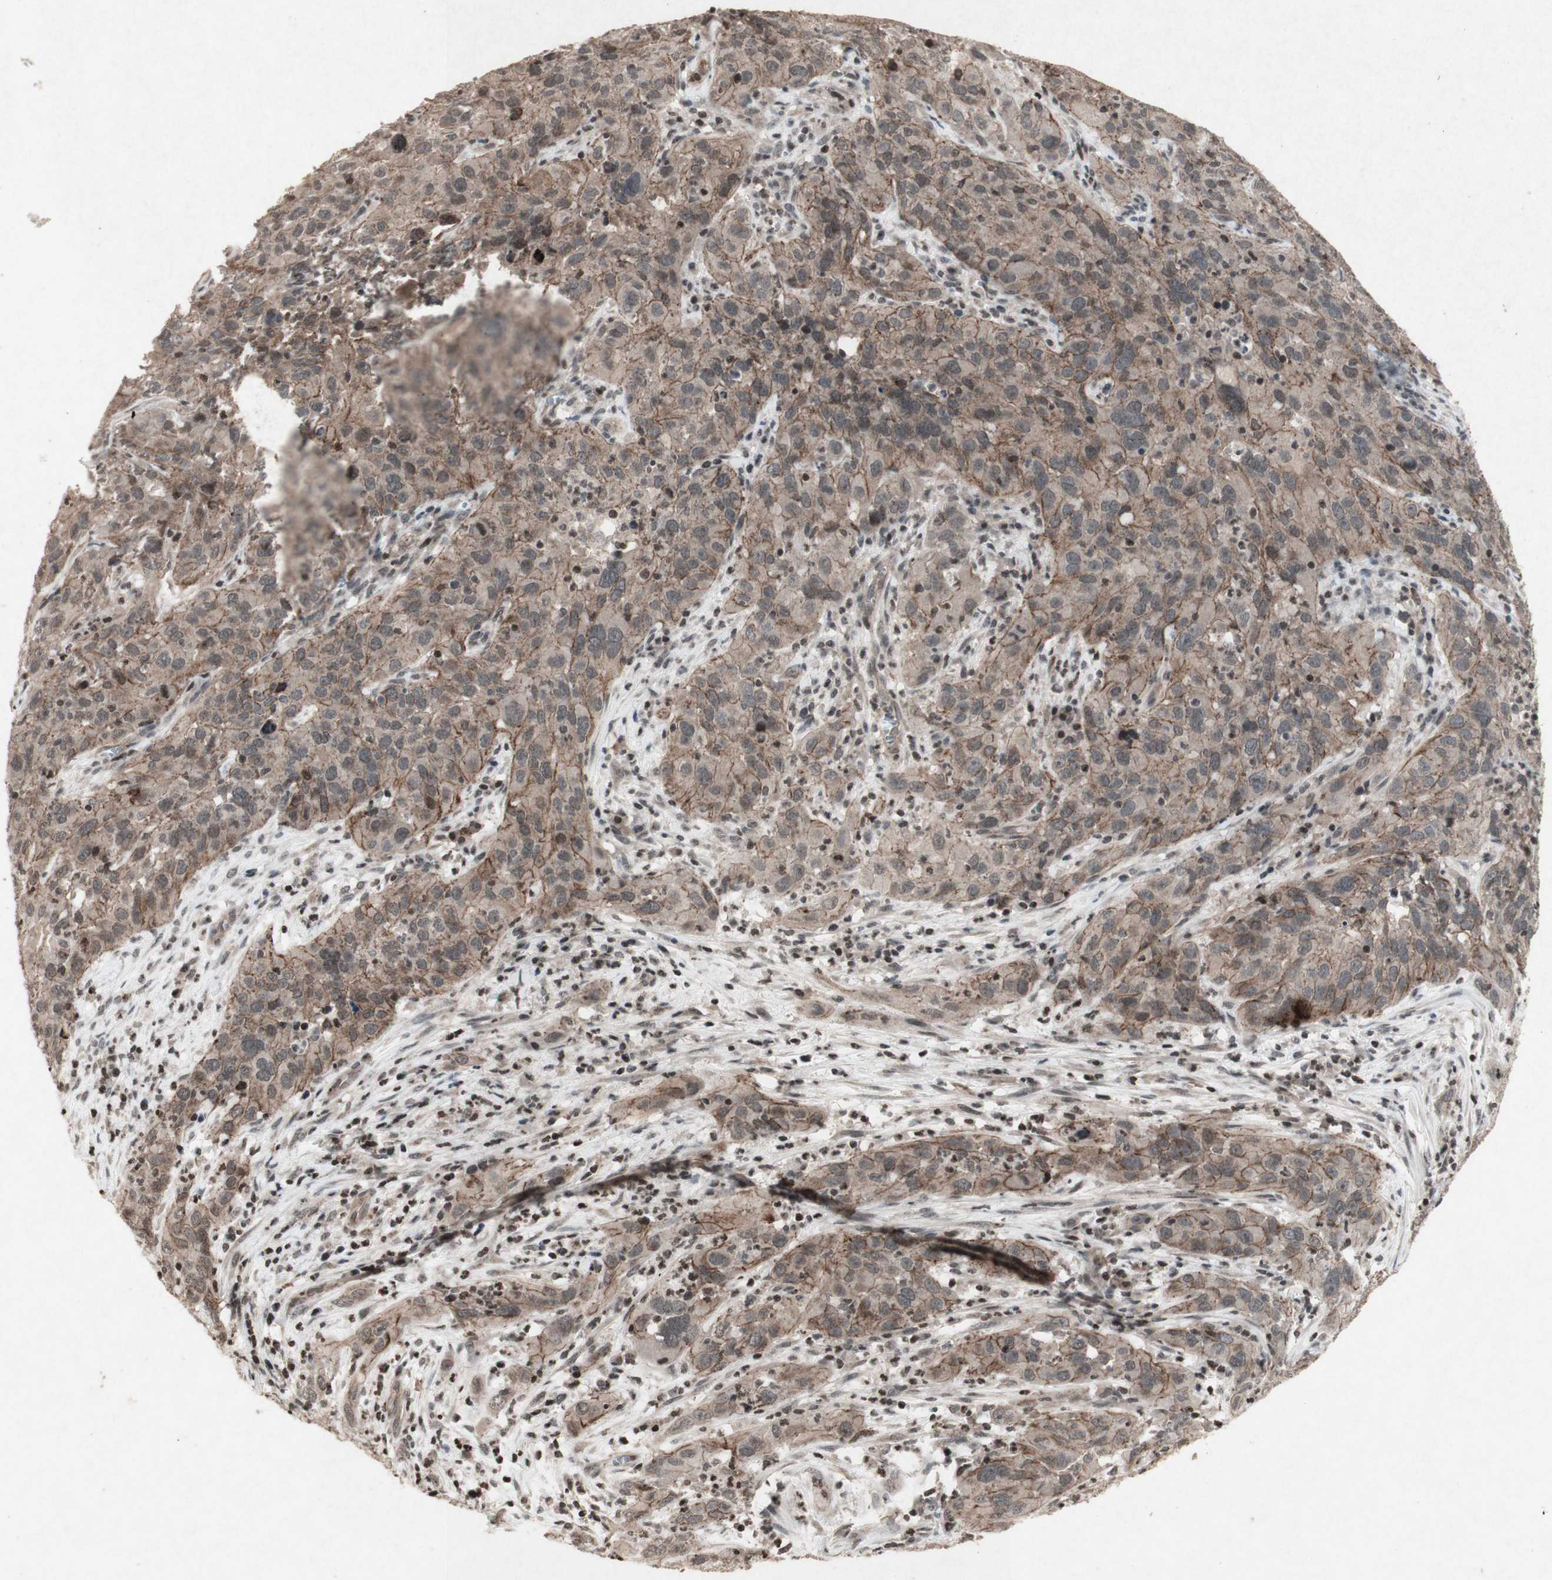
{"staining": {"intensity": "moderate", "quantity": ">75%", "location": "cytoplasmic/membranous"}, "tissue": "cervical cancer", "cell_type": "Tumor cells", "image_type": "cancer", "snomed": [{"axis": "morphology", "description": "Squamous cell carcinoma, NOS"}, {"axis": "topography", "description": "Cervix"}], "caption": "Squamous cell carcinoma (cervical) stained with DAB immunohistochemistry displays medium levels of moderate cytoplasmic/membranous positivity in about >75% of tumor cells.", "gene": "PLXNA1", "patient": {"sex": "female", "age": 32}}